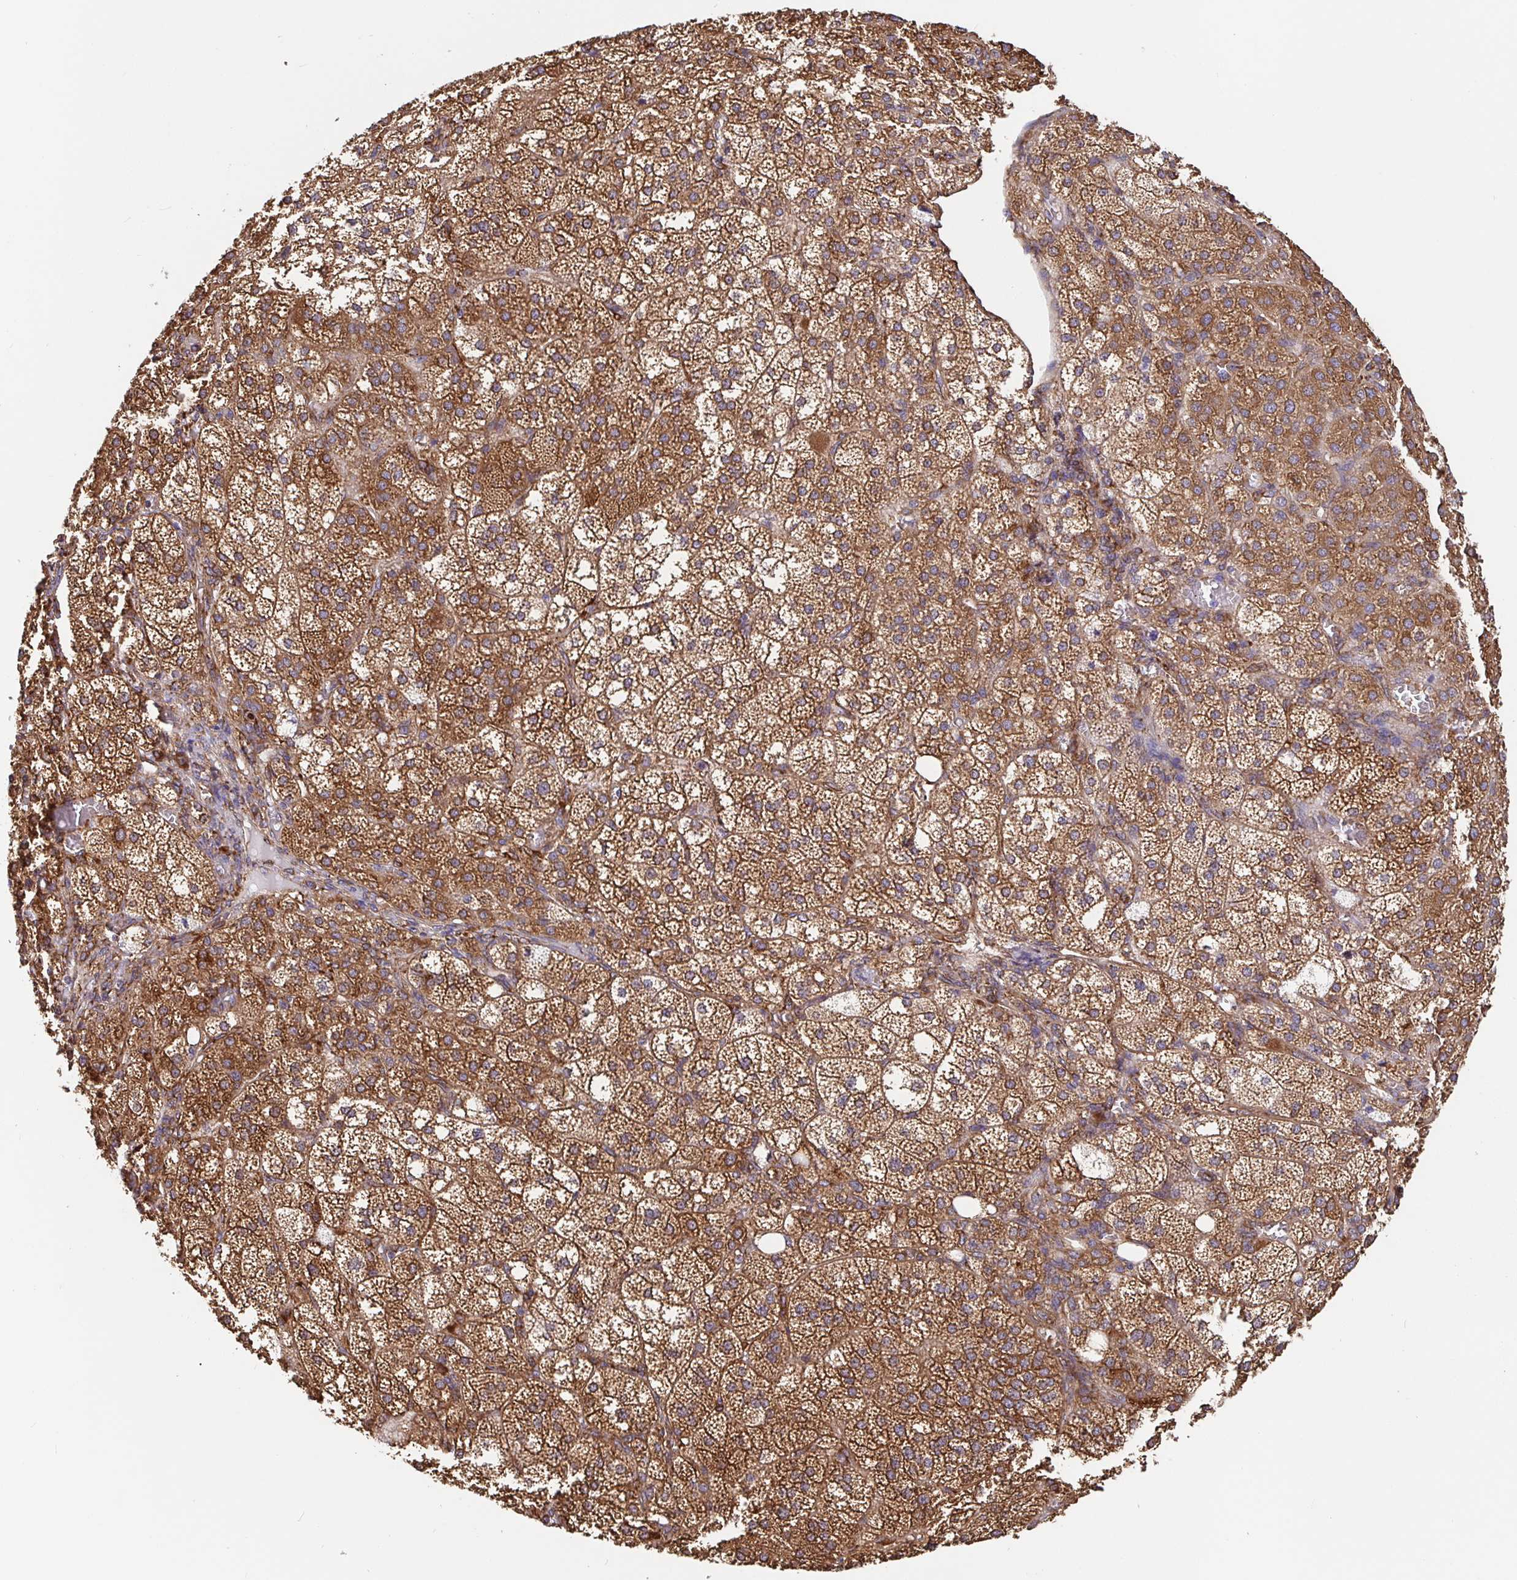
{"staining": {"intensity": "moderate", "quantity": ">75%", "location": "cytoplasmic/membranous"}, "tissue": "adrenal gland", "cell_type": "Glandular cells", "image_type": "normal", "snomed": [{"axis": "morphology", "description": "Normal tissue, NOS"}, {"axis": "topography", "description": "Adrenal gland"}], "caption": "DAB (3,3'-diaminobenzidine) immunohistochemical staining of benign adrenal gland exhibits moderate cytoplasmic/membranous protein positivity in about >75% of glandular cells. Using DAB (brown) and hematoxylin (blue) stains, captured at high magnification using brightfield microscopy.", "gene": "MAOA", "patient": {"sex": "female", "age": 60}}